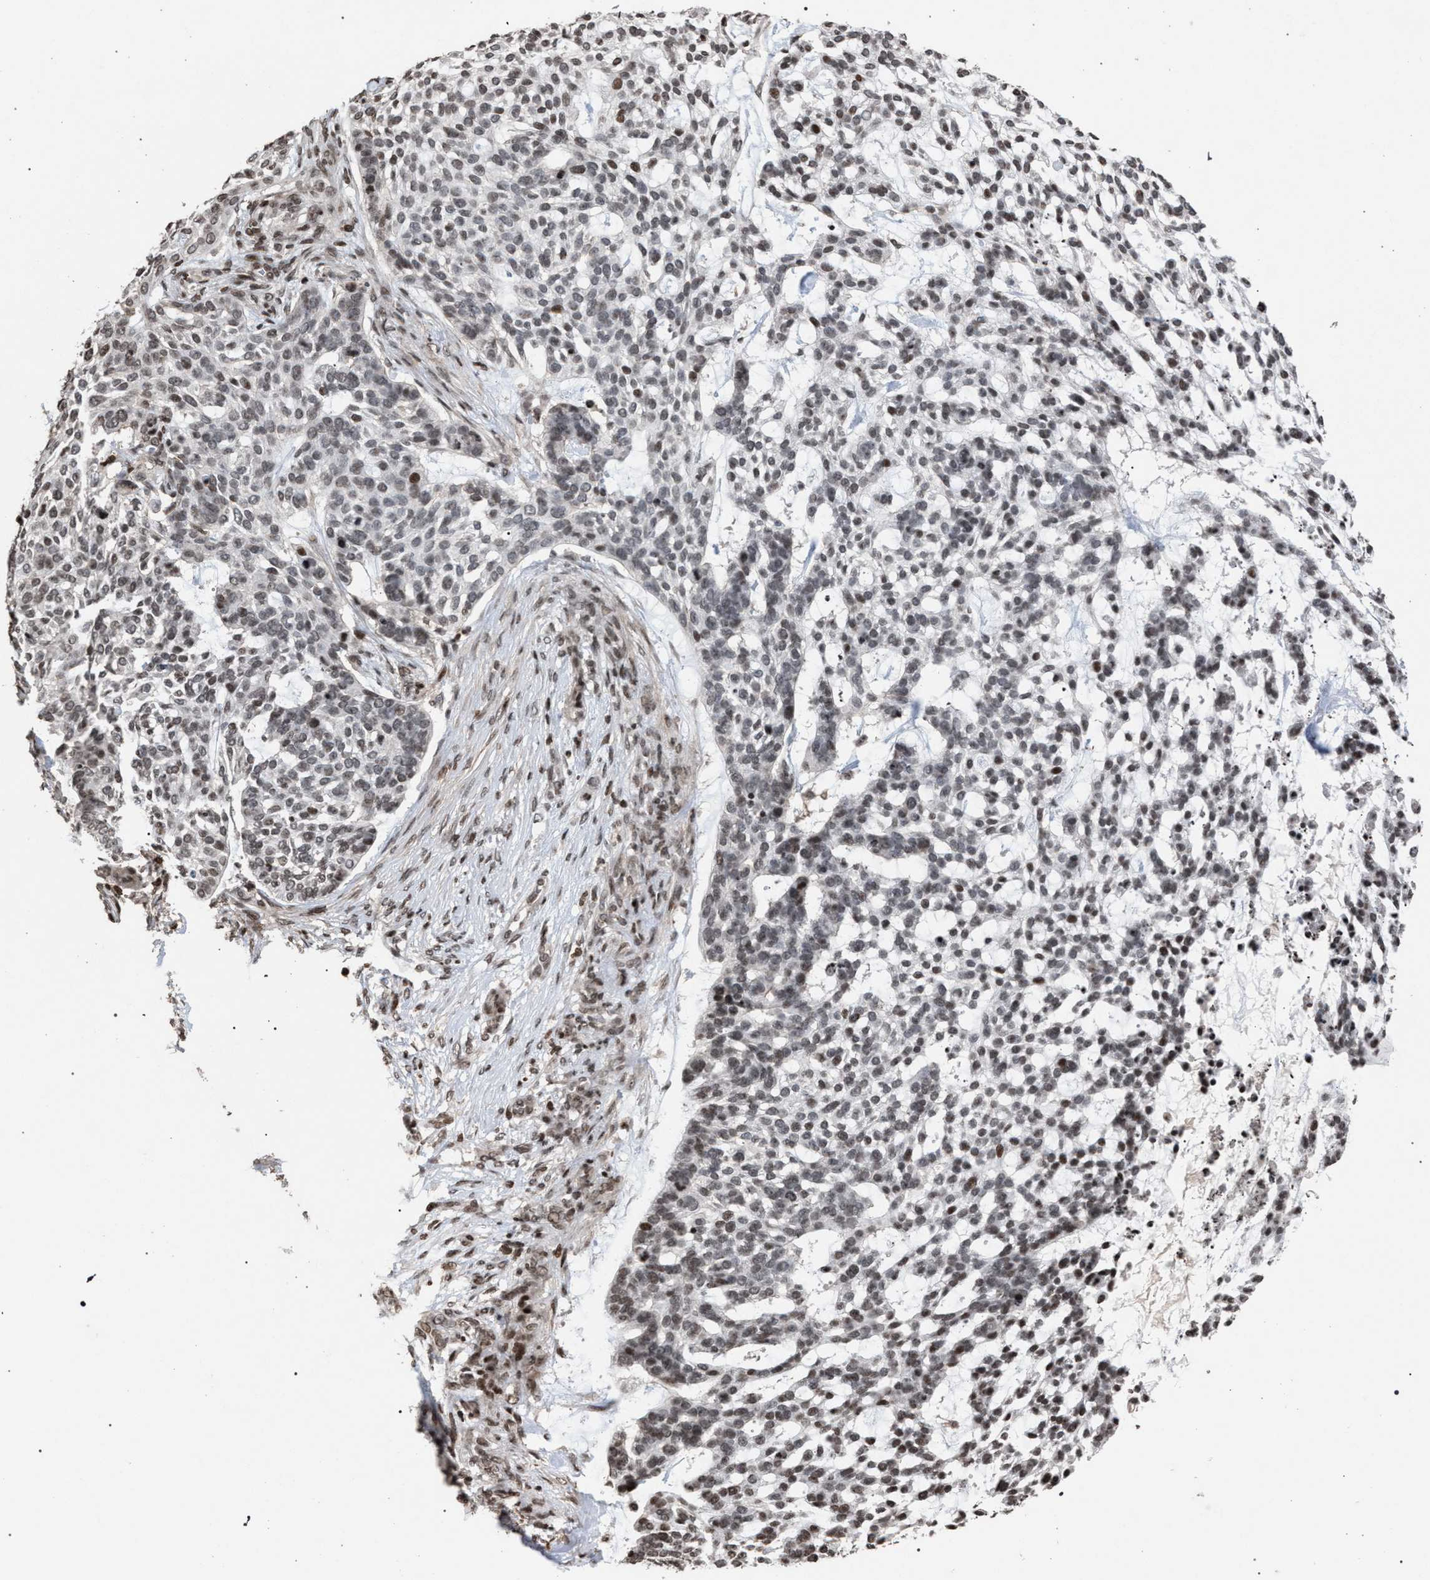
{"staining": {"intensity": "weak", "quantity": ">75%", "location": "nuclear"}, "tissue": "skin cancer", "cell_type": "Tumor cells", "image_type": "cancer", "snomed": [{"axis": "morphology", "description": "Basal cell carcinoma"}, {"axis": "topography", "description": "Skin"}], "caption": "An image showing weak nuclear positivity in approximately >75% of tumor cells in skin basal cell carcinoma, as visualized by brown immunohistochemical staining.", "gene": "FOXD3", "patient": {"sex": "female", "age": 64}}